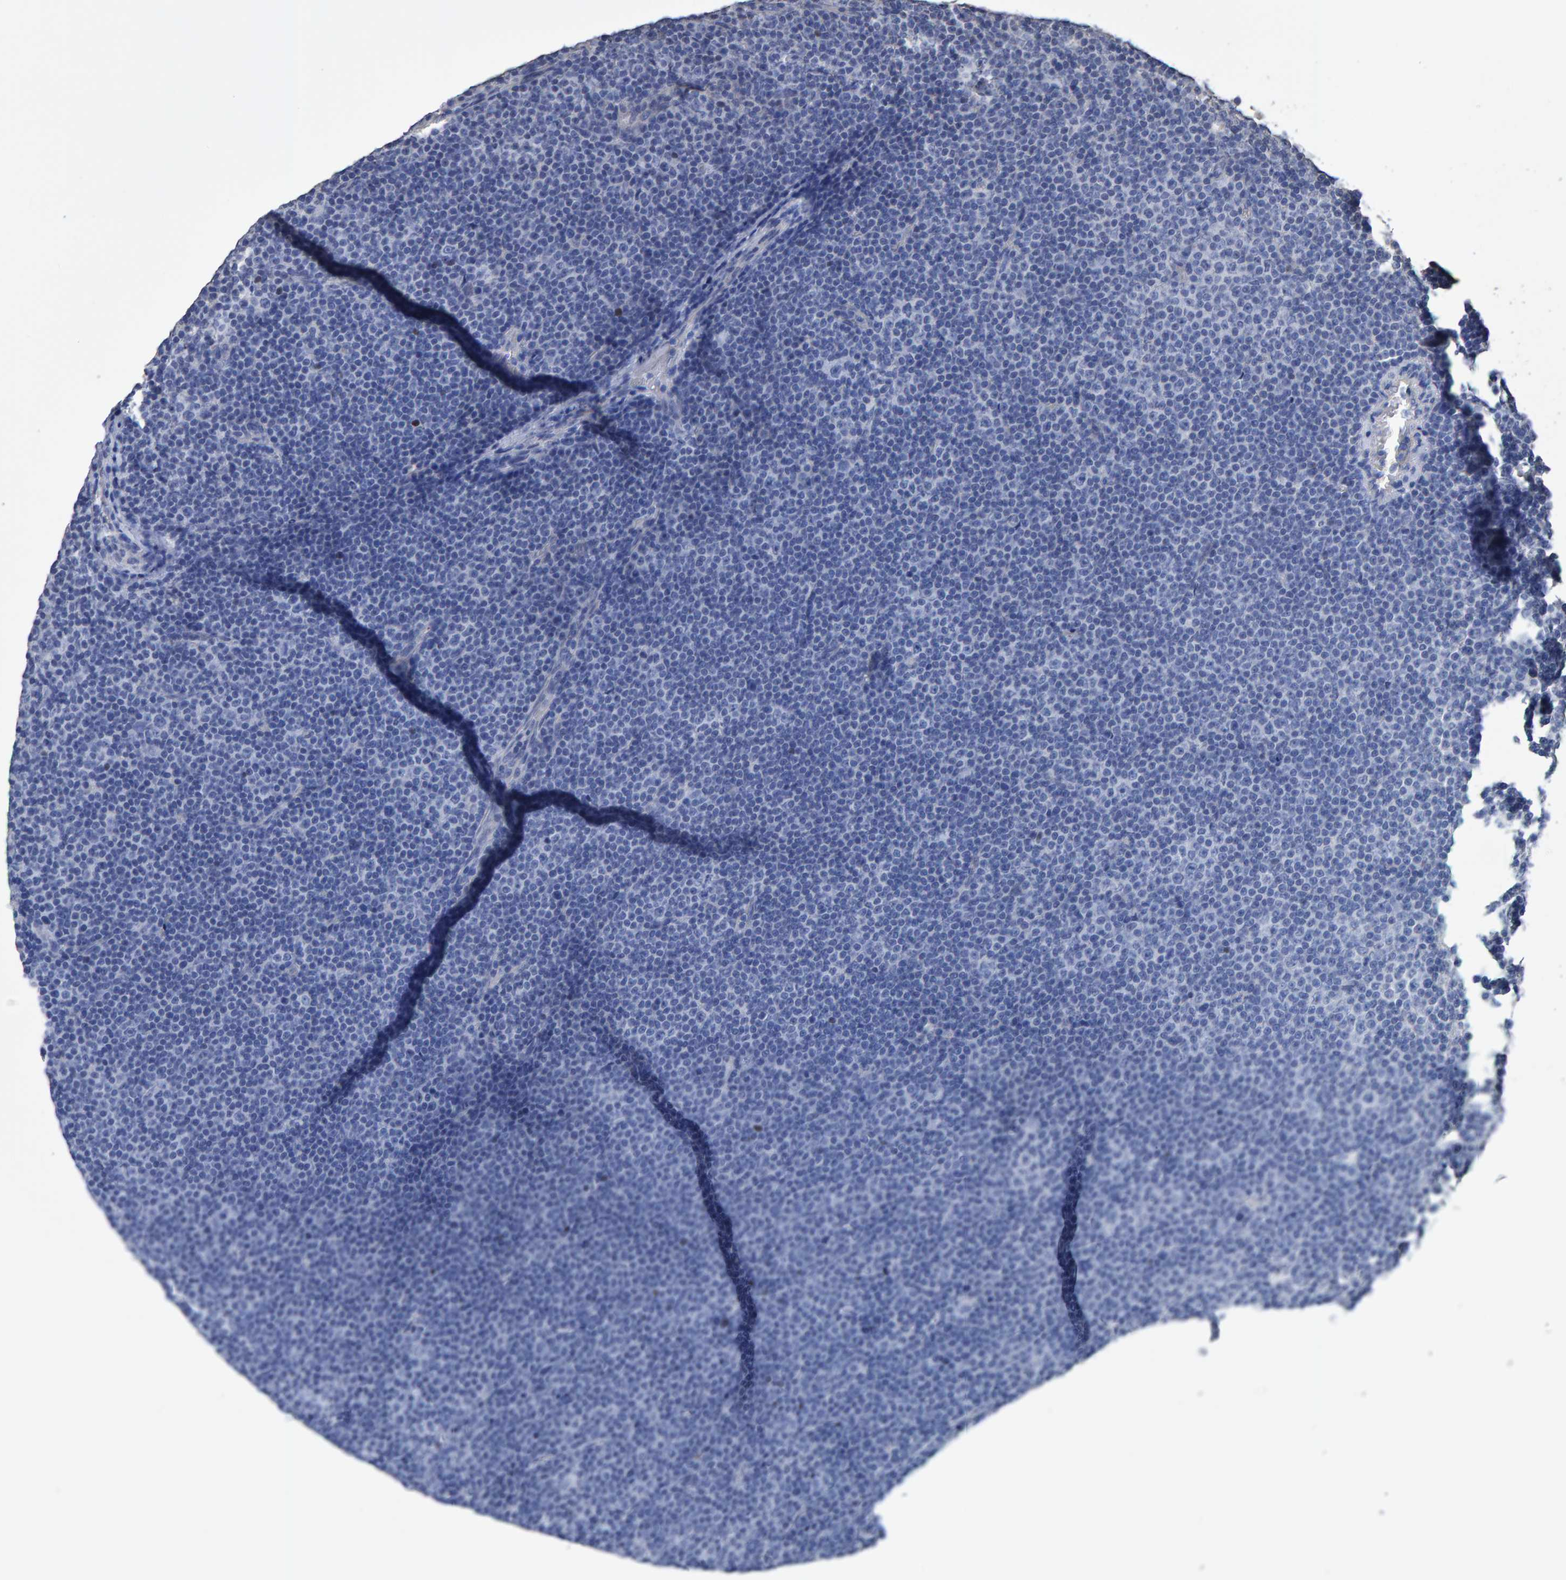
{"staining": {"intensity": "negative", "quantity": "none", "location": "none"}, "tissue": "lymphoma", "cell_type": "Tumor cells", "image_type": "cancer", "snomed": [{"axis": "morphology", "description": "Malignant lymphoma, non-Hodgkin's type, Low grade"}, {"axis": "topography", "description": "Lymph node"}], "caption": "Immunohistochemistry (IHC) of human lymphoma displays no staining in tumor cells.", "gene": "HEMGN", "patient": {"sex": "female", "age": 67}}